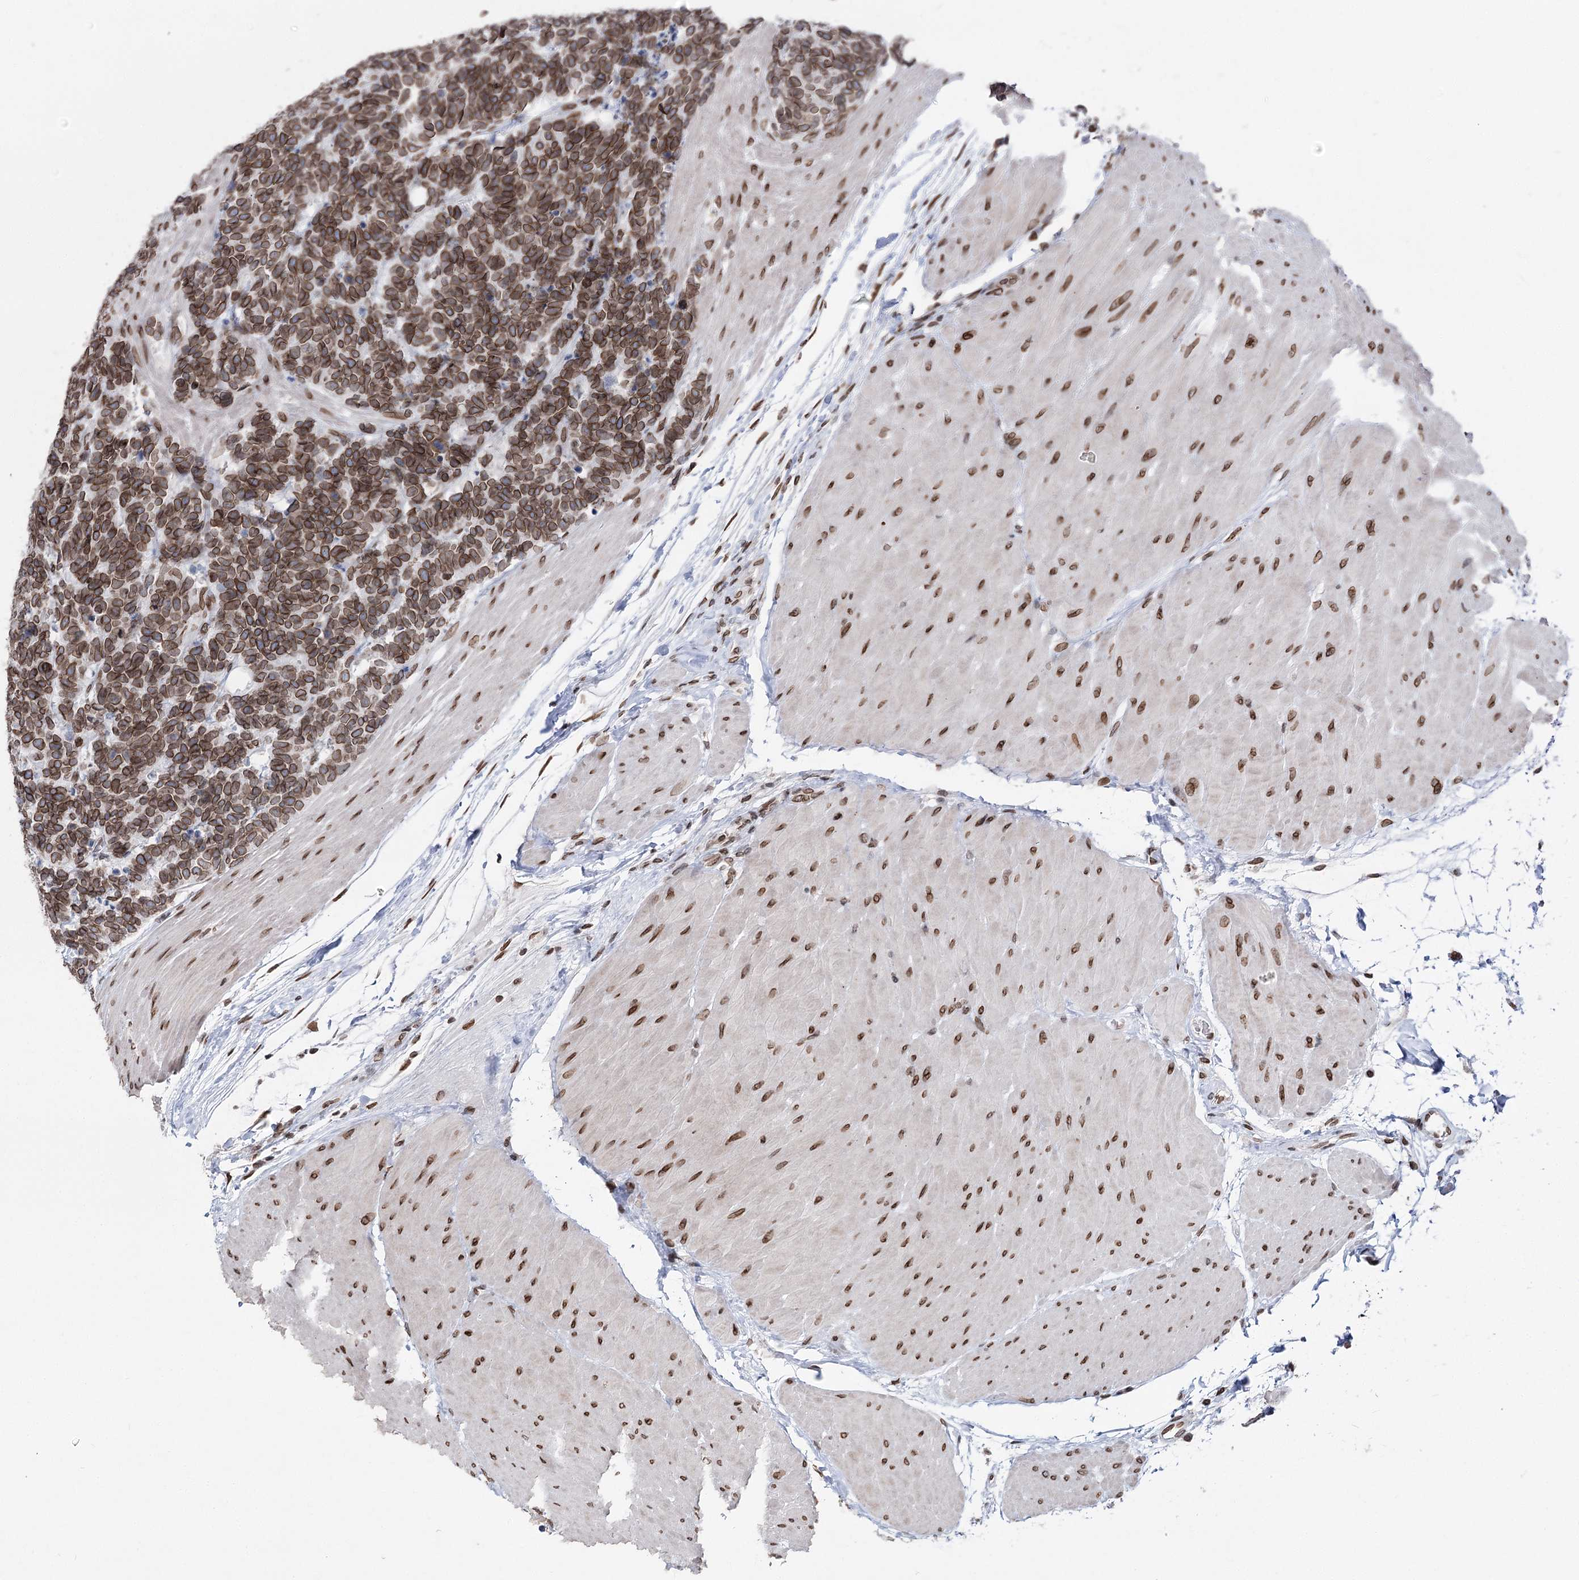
{"staining": {"intensity": "moderate", "quantity": ">75%", "location": "cytoplasmic/membranous,nuclear"}, "tissue": "carcinoid", "cell_type": "Tumor cells", "image_type": "cancer", "snomed": [{"axis": "morphology", "description": "Carcinoma, NOS"}, {"axis": "morphology", "description": "Carcinoid, malignant, NOS"}, {"axis": "topography", "description": "Urinary bladder"}], "caption": "Immunohistochemical staining of carcinoid displays medium levels of moderate cytoplasmic/membranous and nuclear protein positivity in approximately >75% of tumor cells. (brown staining indicates protein expression, while blue staining denotes nuclei).", "gene": "KIAA0930", "patient": {"sex": "male", "age": 57}}